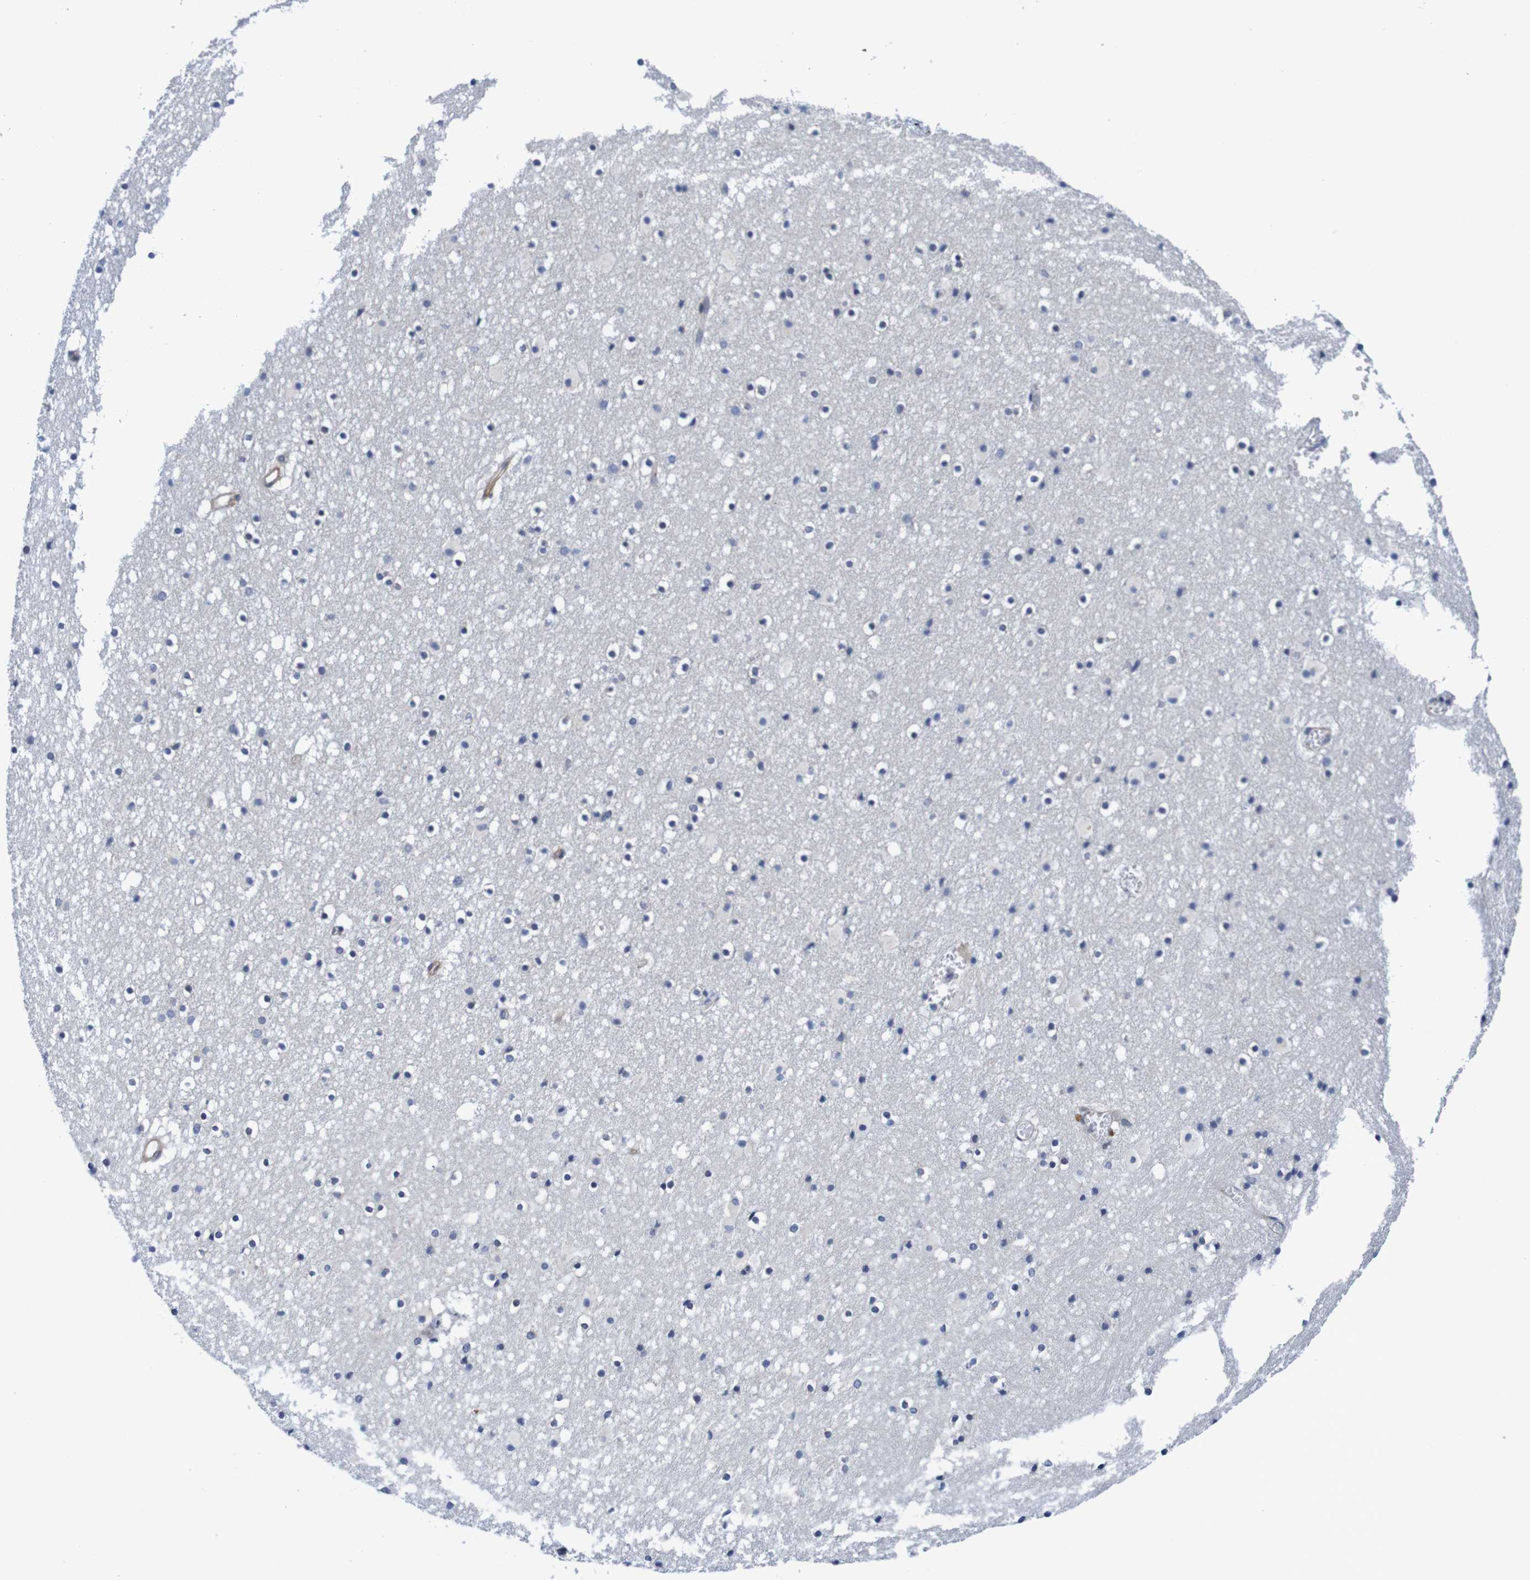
{"staining": {"intensity": "moderate", "quantity": "<25%", "location": "cytoplasmic/membranous"}, "tissue": "caudate", "cell_type": "Glial cells", "image_type": "normal", "snomed": [{"axis": "morphology", "description": "Normal tissue, NOS"}, {"axis": "topography", "description": "Lateral ventricle wall"}], "caption": "Immunohistochemical staining of unremarkable human caudate reveals low levels of moderate cytoplasmic/membranous staining in about <25% of glial cells.", "gene": "CPED1", "patient": {"sex": "male", "age": 45}}